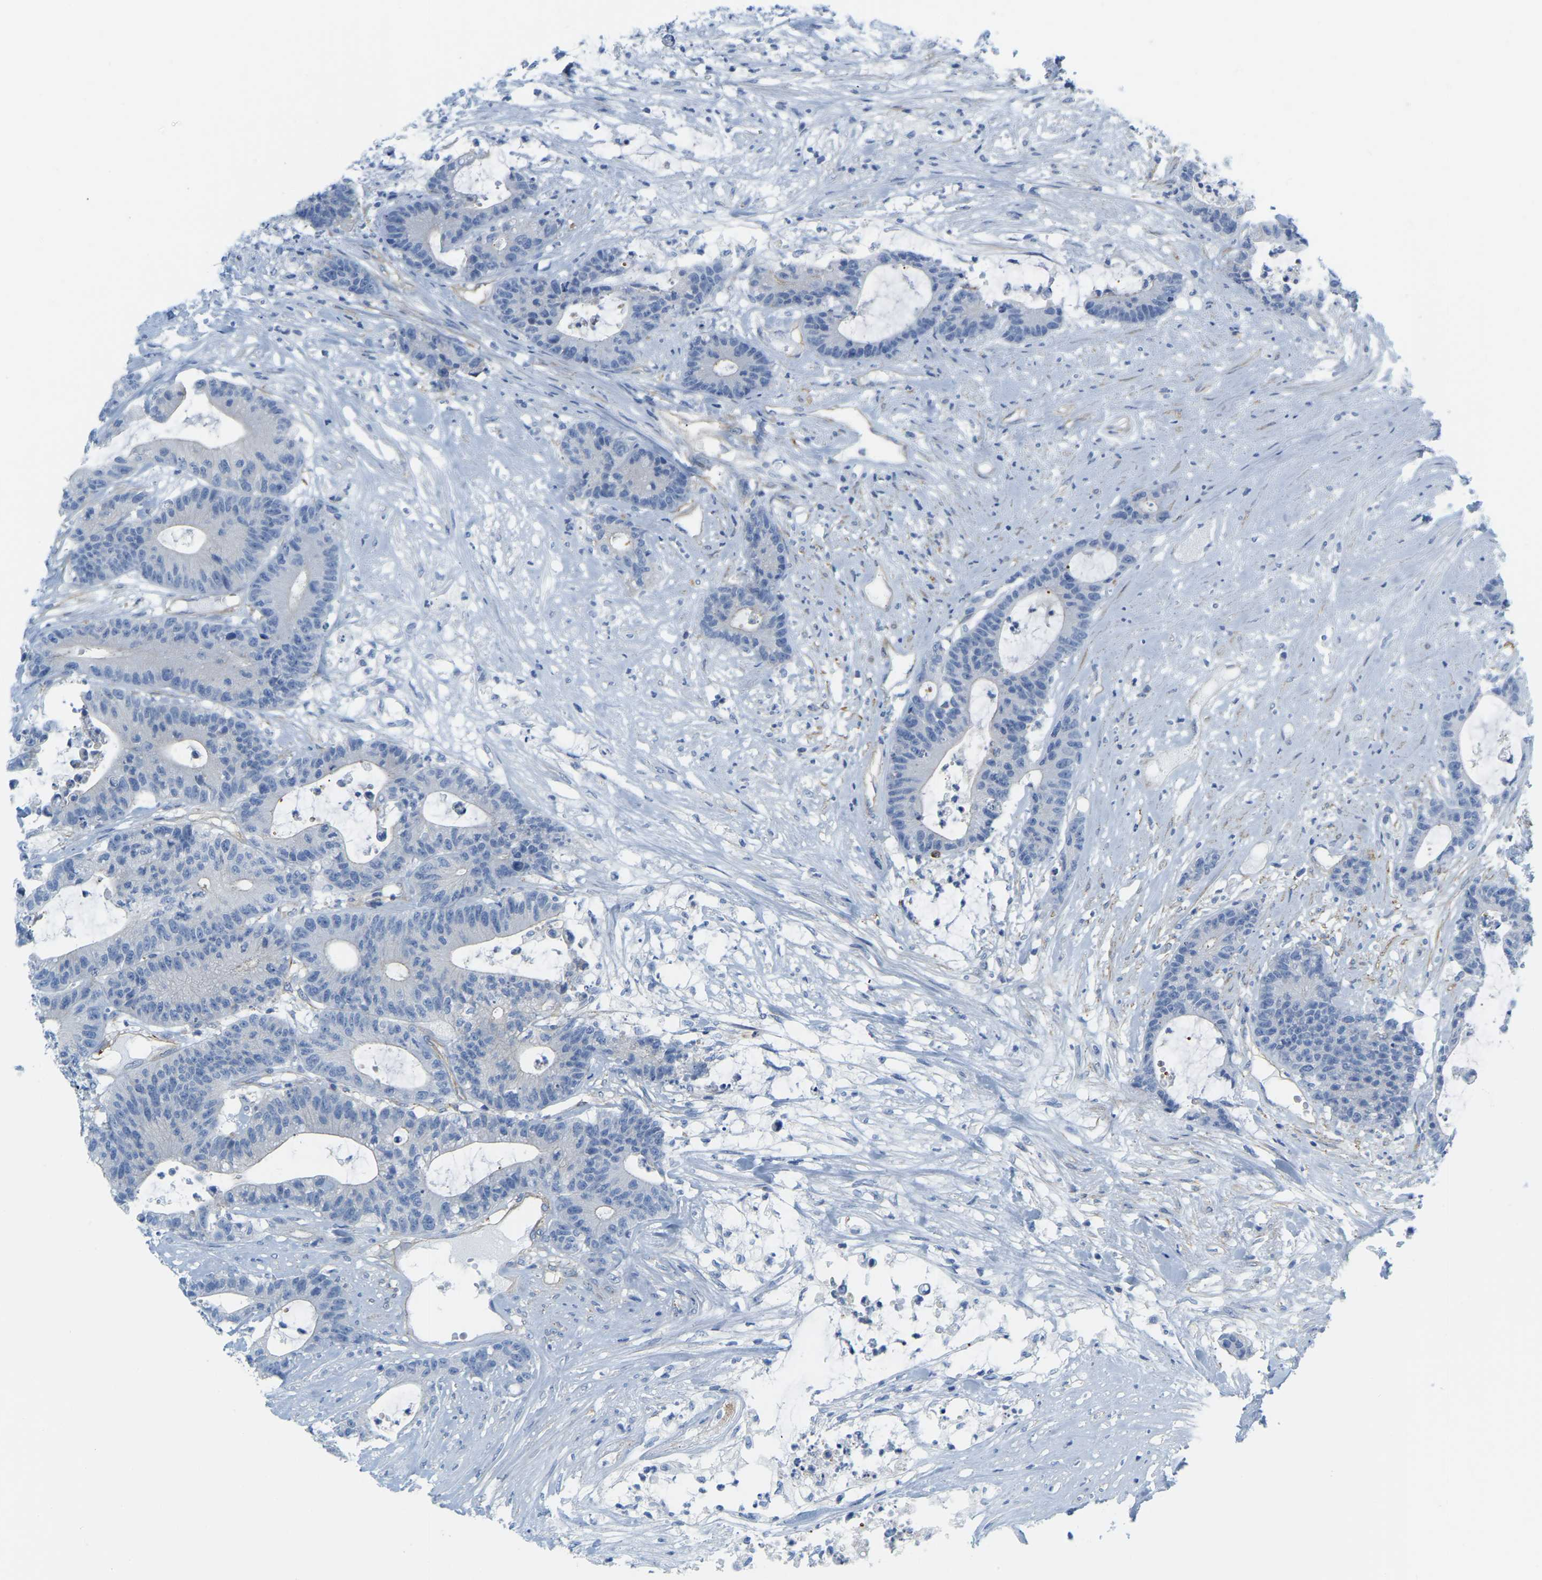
{"staining": {"intensity": "negative", "quantity": "none", "location": "none"}, "tissue": "colorectal cancer", "cell_type": "Tumor cells", "image_type": "cancer", "snomed": [{"axis": "morphology", "description": "Adenocarcinoma, NOS"}, {"axis": "topography", "description": "Colon"}], "caption": "This is an immunohistochemistry (IHC) photomicrograph of human colorectal cancer. There is no expression in tumor cells.", "gene": "MYL3", "patient": {"sex": "female", "age": 84}}